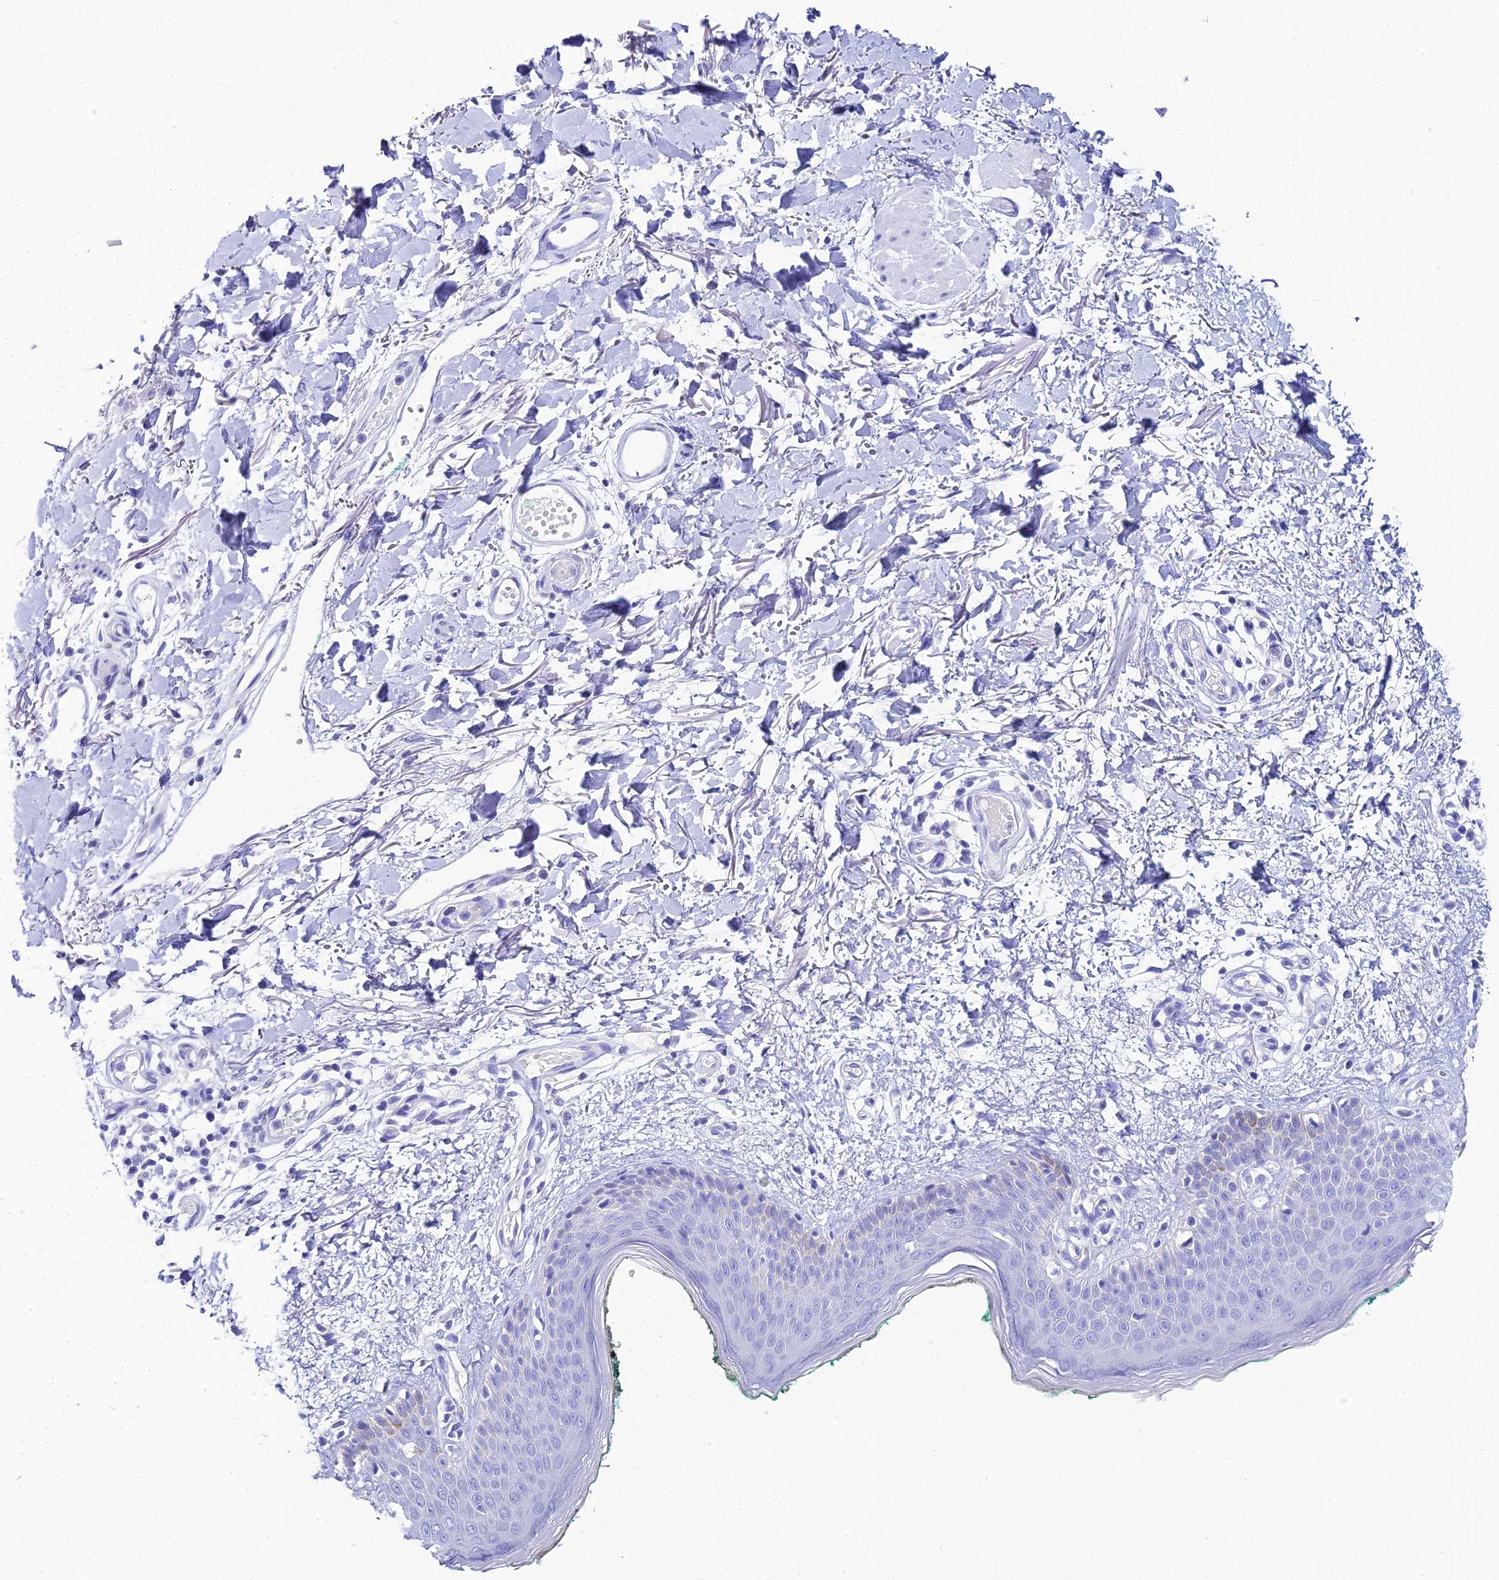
{"staining": {"intensity": "negative", "quantity": "none", "location": "none"}, "tissue": "skin", "cell_type": "Fibroblasts", "image_type": "normal", "snomed": [{"axis": "morphology", "description": "Normal tissue, NOS"}, {"axis": "morphology", "description": "Malignant melanoma, NOS"}, {"axis": "topography", "description": "Skin"}], "caption": "Immunohistochemistry photomicrograph of normal skin: skin stained with DAB (3,3'-diaminobenzidine) demonstrates no significant protein positivity in fibroblasts.", "gene": "CELA3A", "patient": {"sex": "male", "age": 62}}